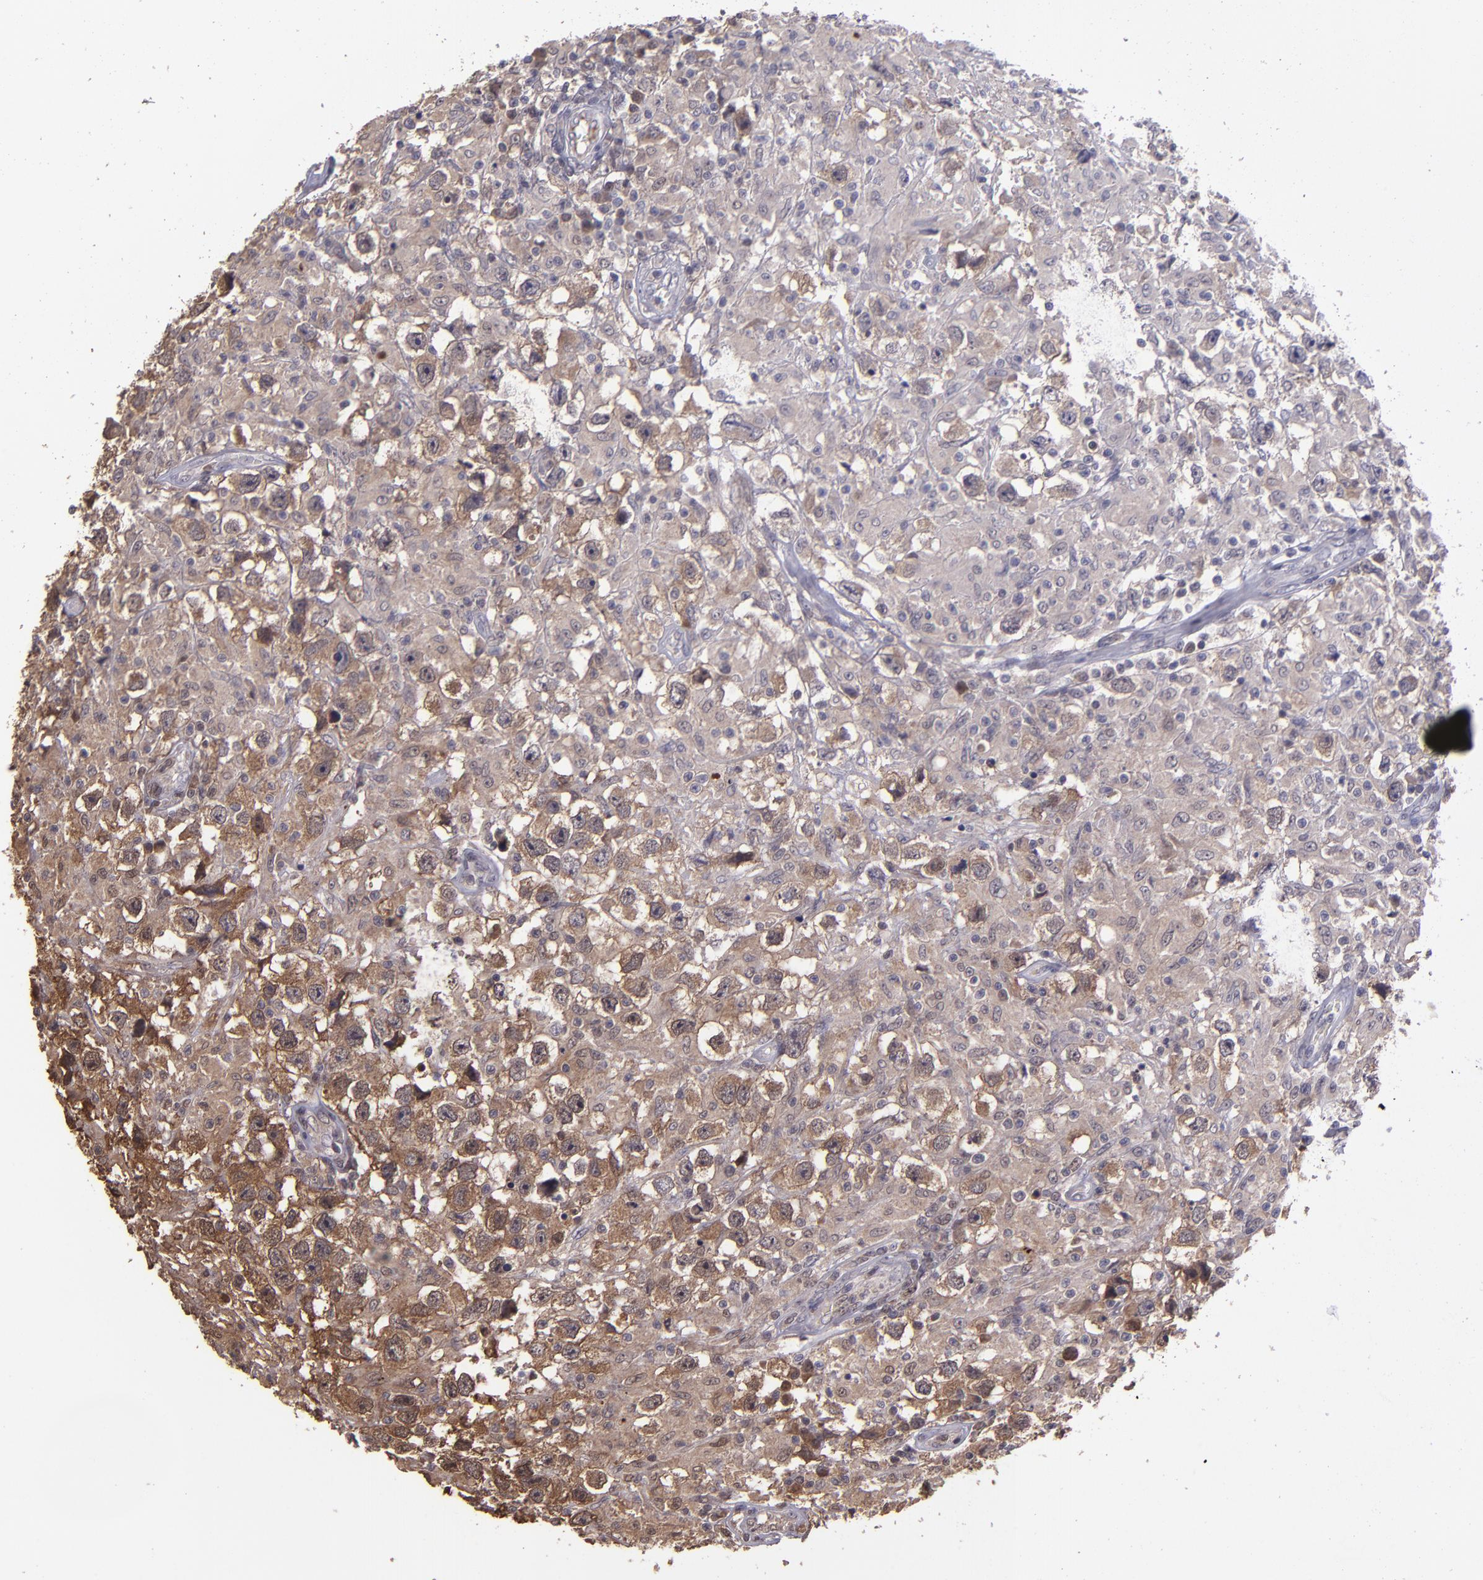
{"staining": {"intensity": "moderate", "quantity": "25%-75%", "location": "cytoplasmic/membranous"}, "tissue": "testis cancer", "cell_type": "Tumor cells", "image_type": "cancer", "snomed": [{"axis": "morphology", "description": "Seminoma, NOS"}, {"axis": "topography", "description": "Testis"}], "caption": "Protein staining of testis cancer (seminoma) tissue displays moderate cytoplasmic/membranous positivity in about 25%-75% of tumor cells. (DAB (3,3'-diaminobenzidine) IHC, brown staining for protein, blue staining for nuclei).", "gene": "SERPINF2", "patient": {"sex": "male", "age": 34}}